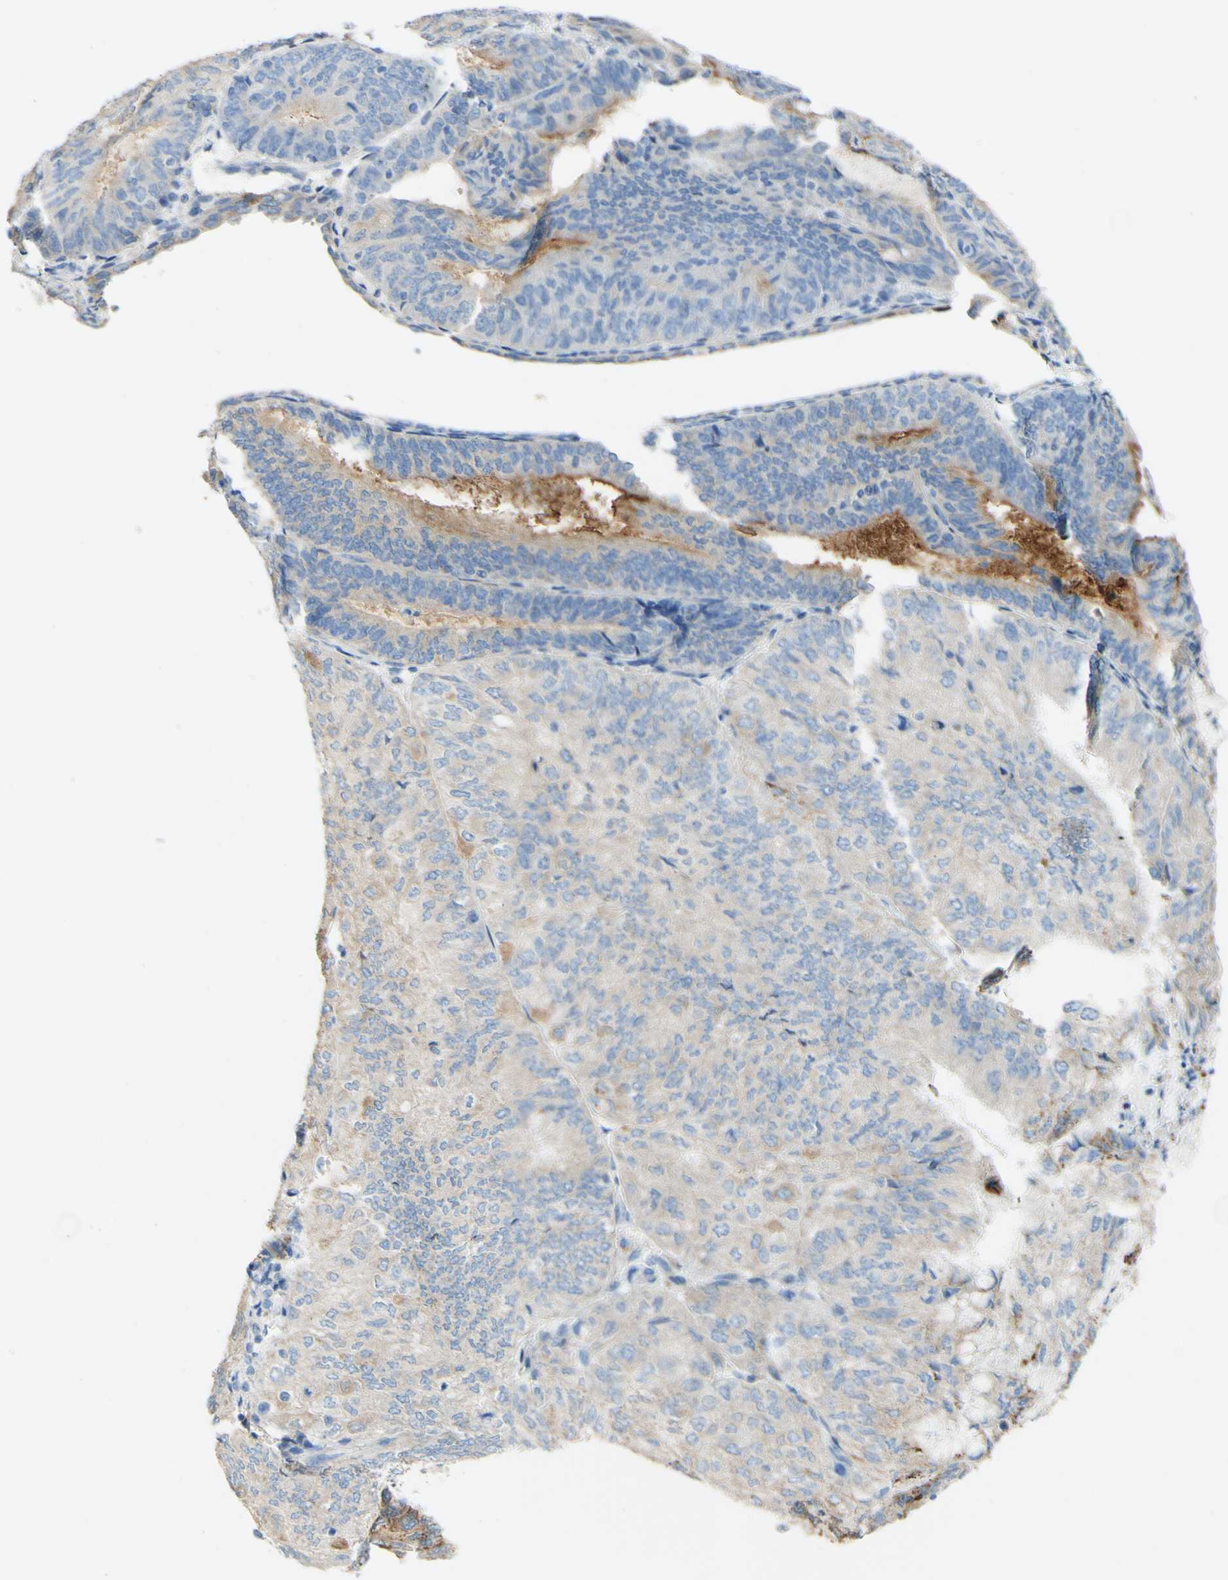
{"staining": {"intensity": "moderate", "quantity": "25%-75%", "location": "cytoplasmic/membranous"}, "tissue": "endometrial cancer", "cell_type": "Tumor cells", "image_type": "cancer", "snomed": [{"axis": "morphology", "description": "Adenocarcinoma, NOS"}, {"axis": "topography", "description": "Endometrium"}], "caption": "An immunohistochemistry (IHC) histopathology image of tumor tissue is shown. Protein staining in brown highlights moderate cytoplasmic/membranous positivity in endometrial cancer within tumor cells.", "gene": "FGF4", "patient": {"sex": "female", "age": 81}}